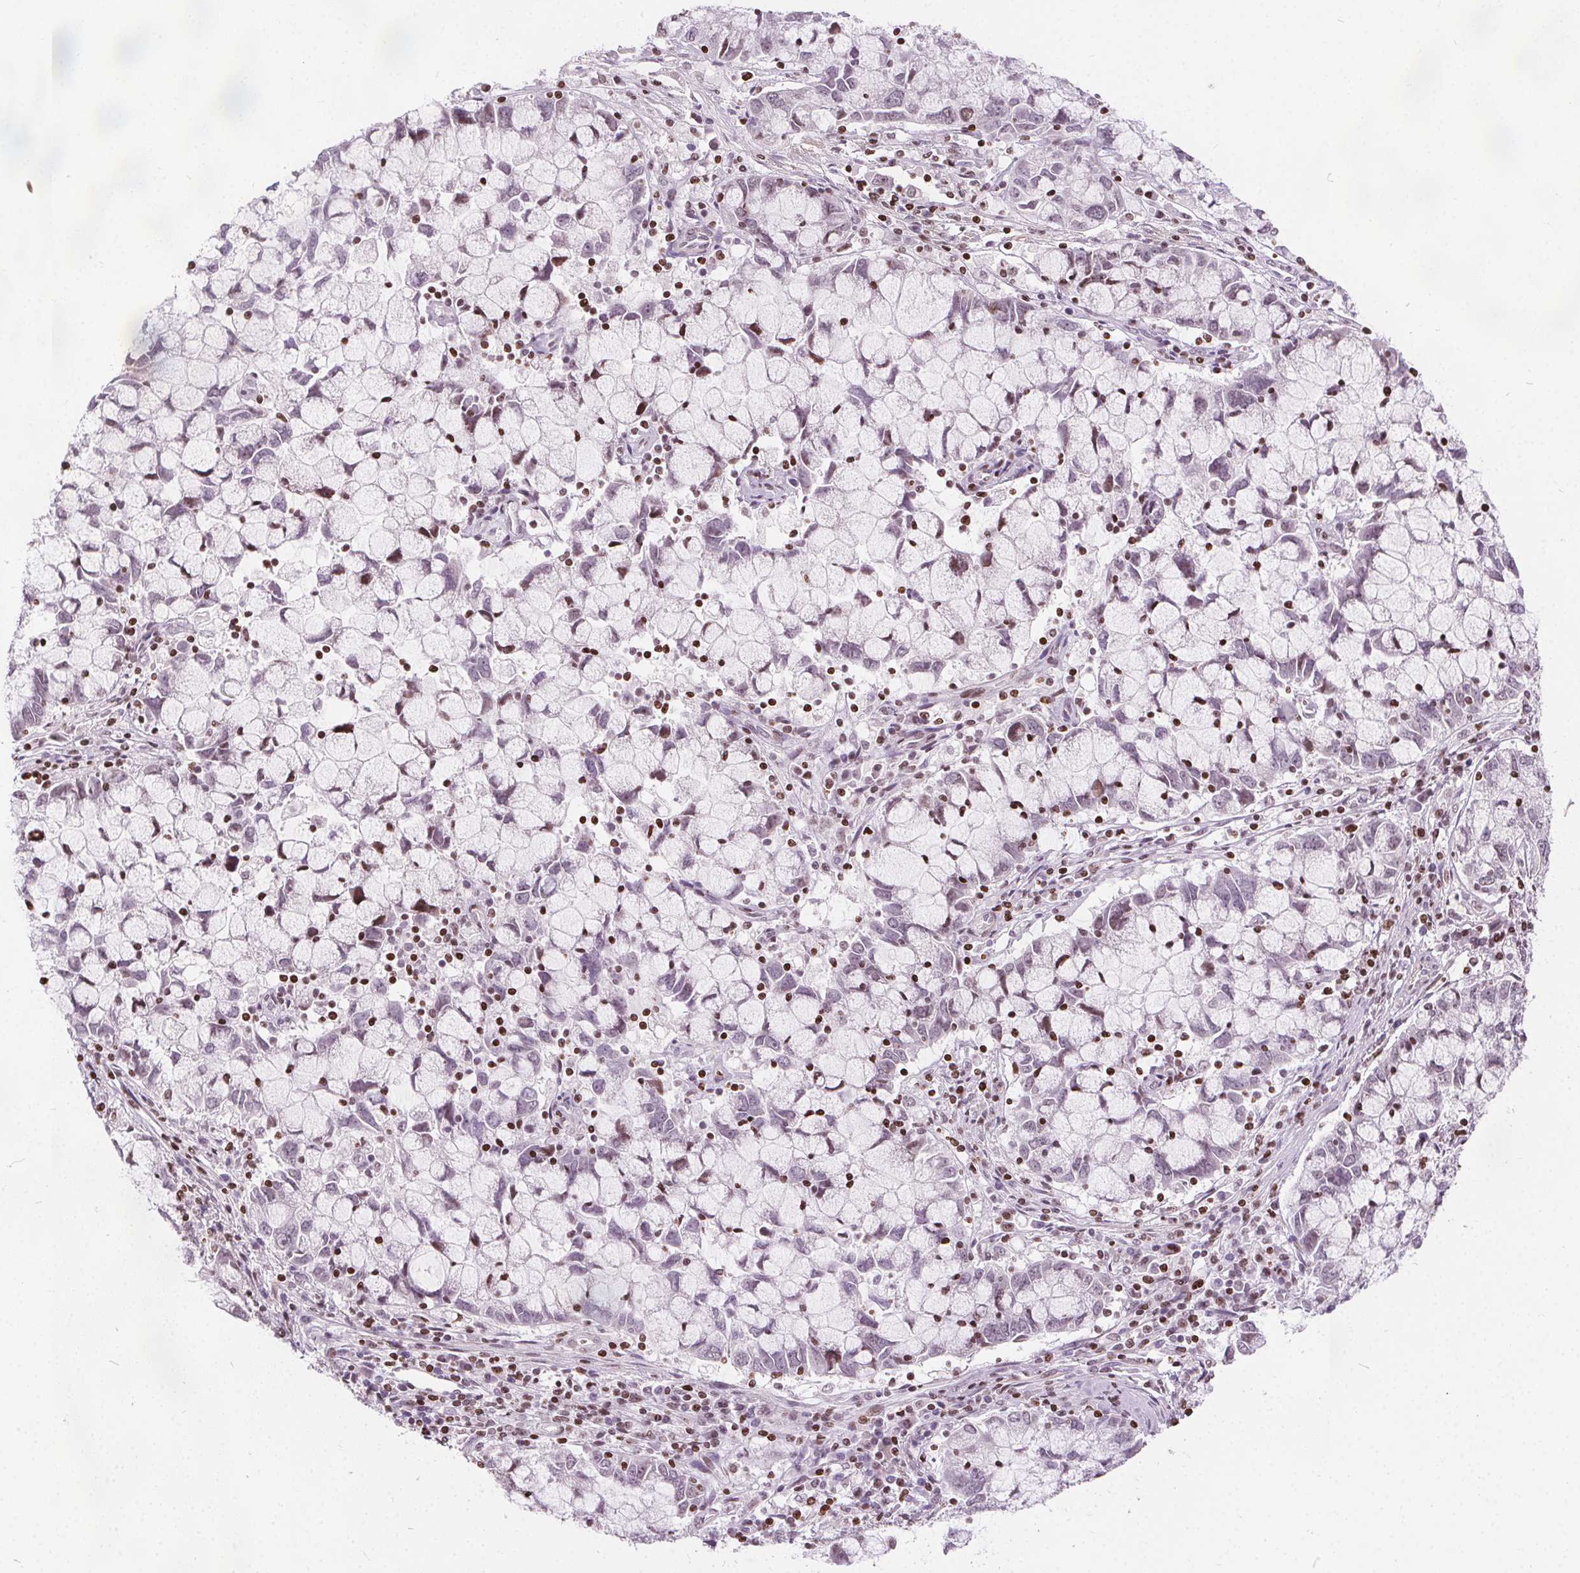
{"staining": {"intensity": "weak", "quantity": "<25%", "location": "nuclear"}, "tissue": "cervical cancer", "cell_type": "Tumor cells", "image_type": "cancer", "snomed": [{"axis": "morphology", "description": "Adenocarcinoma, NOS"}, {"axis": "topography", "description": "Cervix"}], "caption": "This is an immunohistochemistry histopathology image of human cervical cancer. There is no staining in tumor cells.", "gene": "ISLR2", "patient": {"sex": "female", "age": 40}}